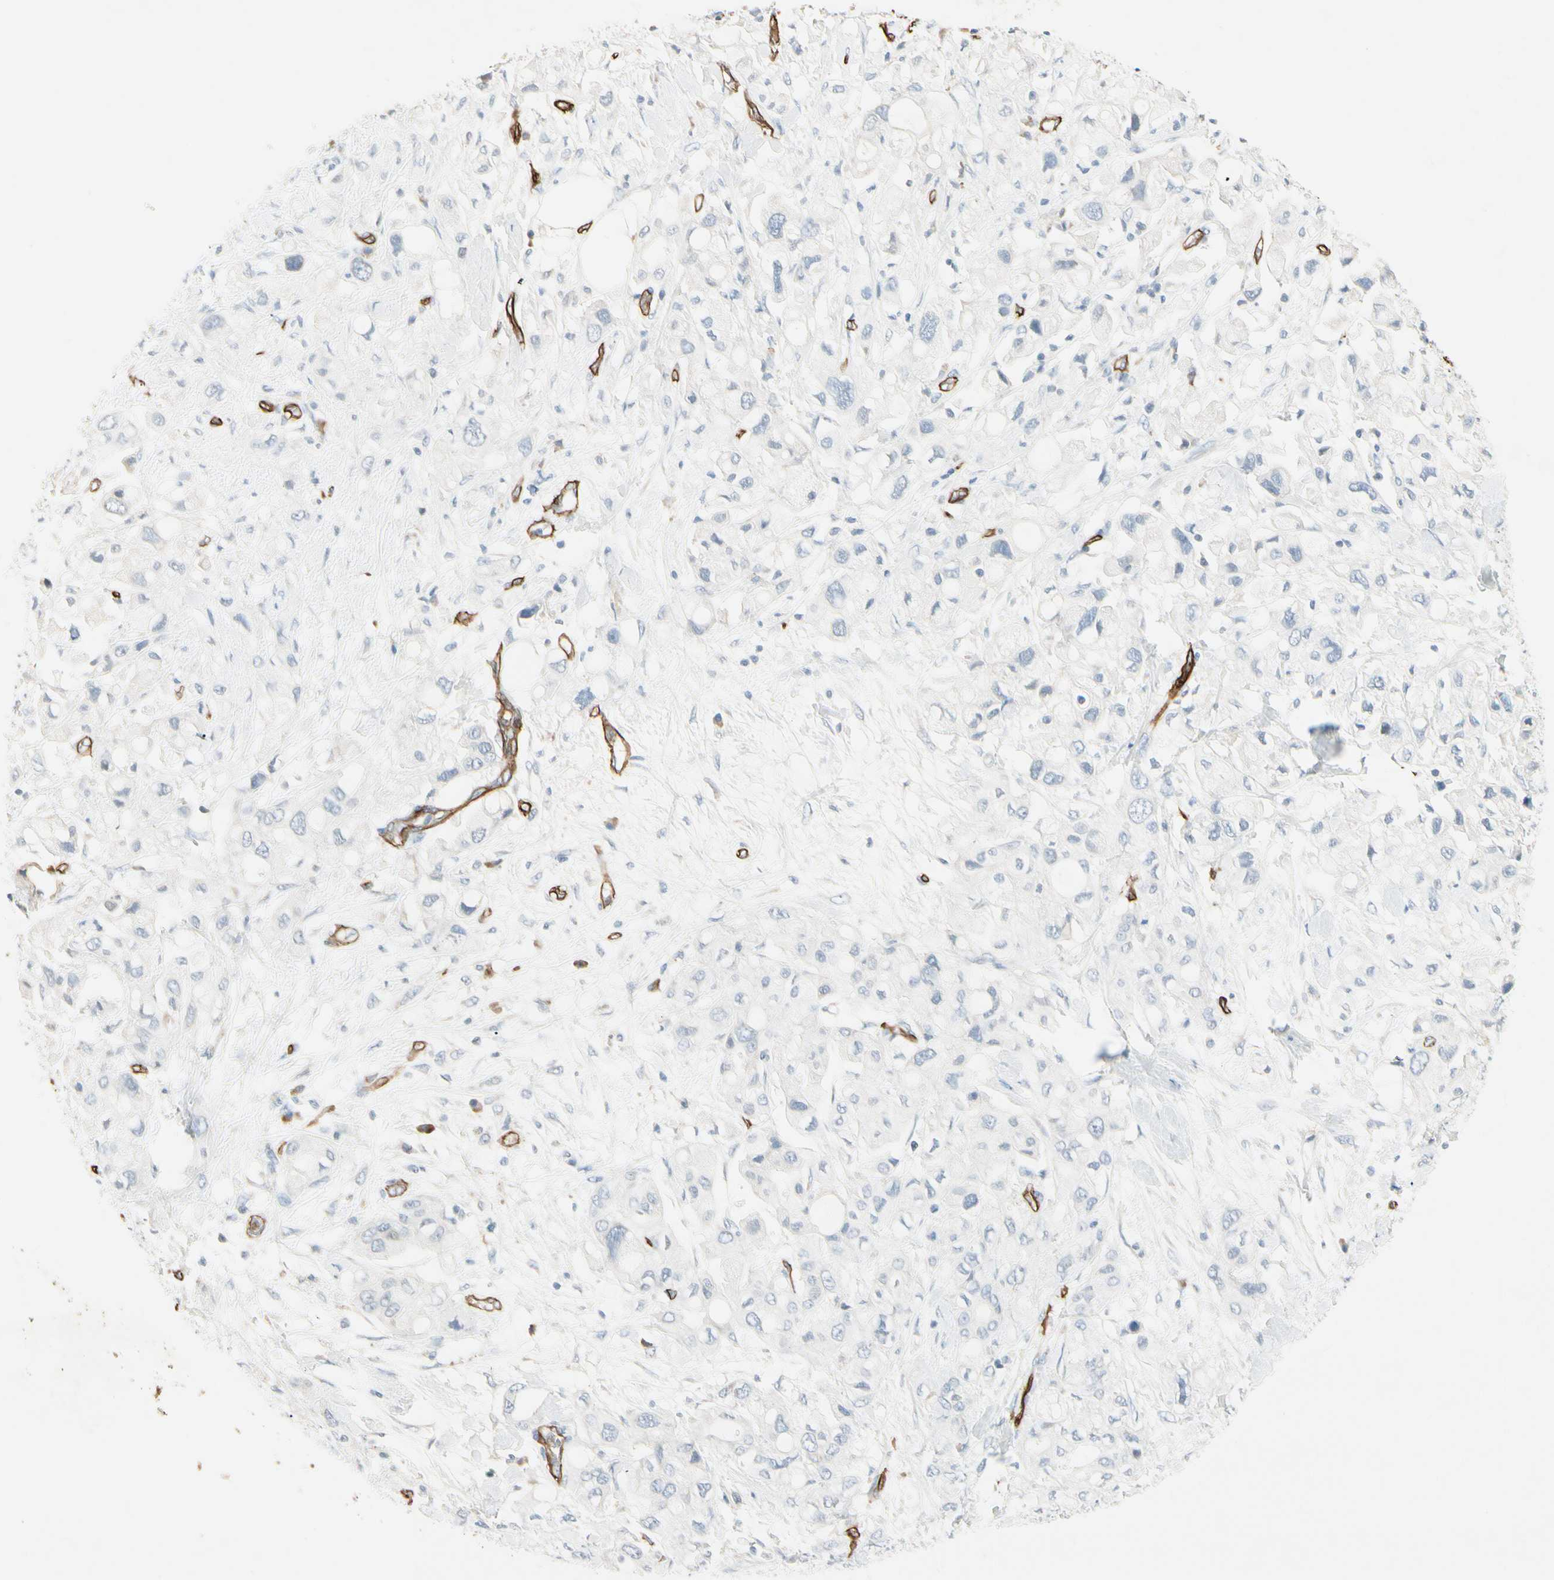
{"staining": {"intensity": "negative", "quantity": "none", "location": "none"}, "tissue": "pancreatic cancer", "cell_type": "Tumor cells", "image_type": "cancer", "snomed": [{"axis": "morphology", "description": "Adenocarcinoma, NOS"}, {"axis": "topography", "description": "Pancreas"}], "caption": "Protein analysis of pancreatic cancer shows no significant expression in tumor cells. (DAB IHC, high magnification).", "gene": "CD93", "patient": {"sex": "female", "age": 56}}